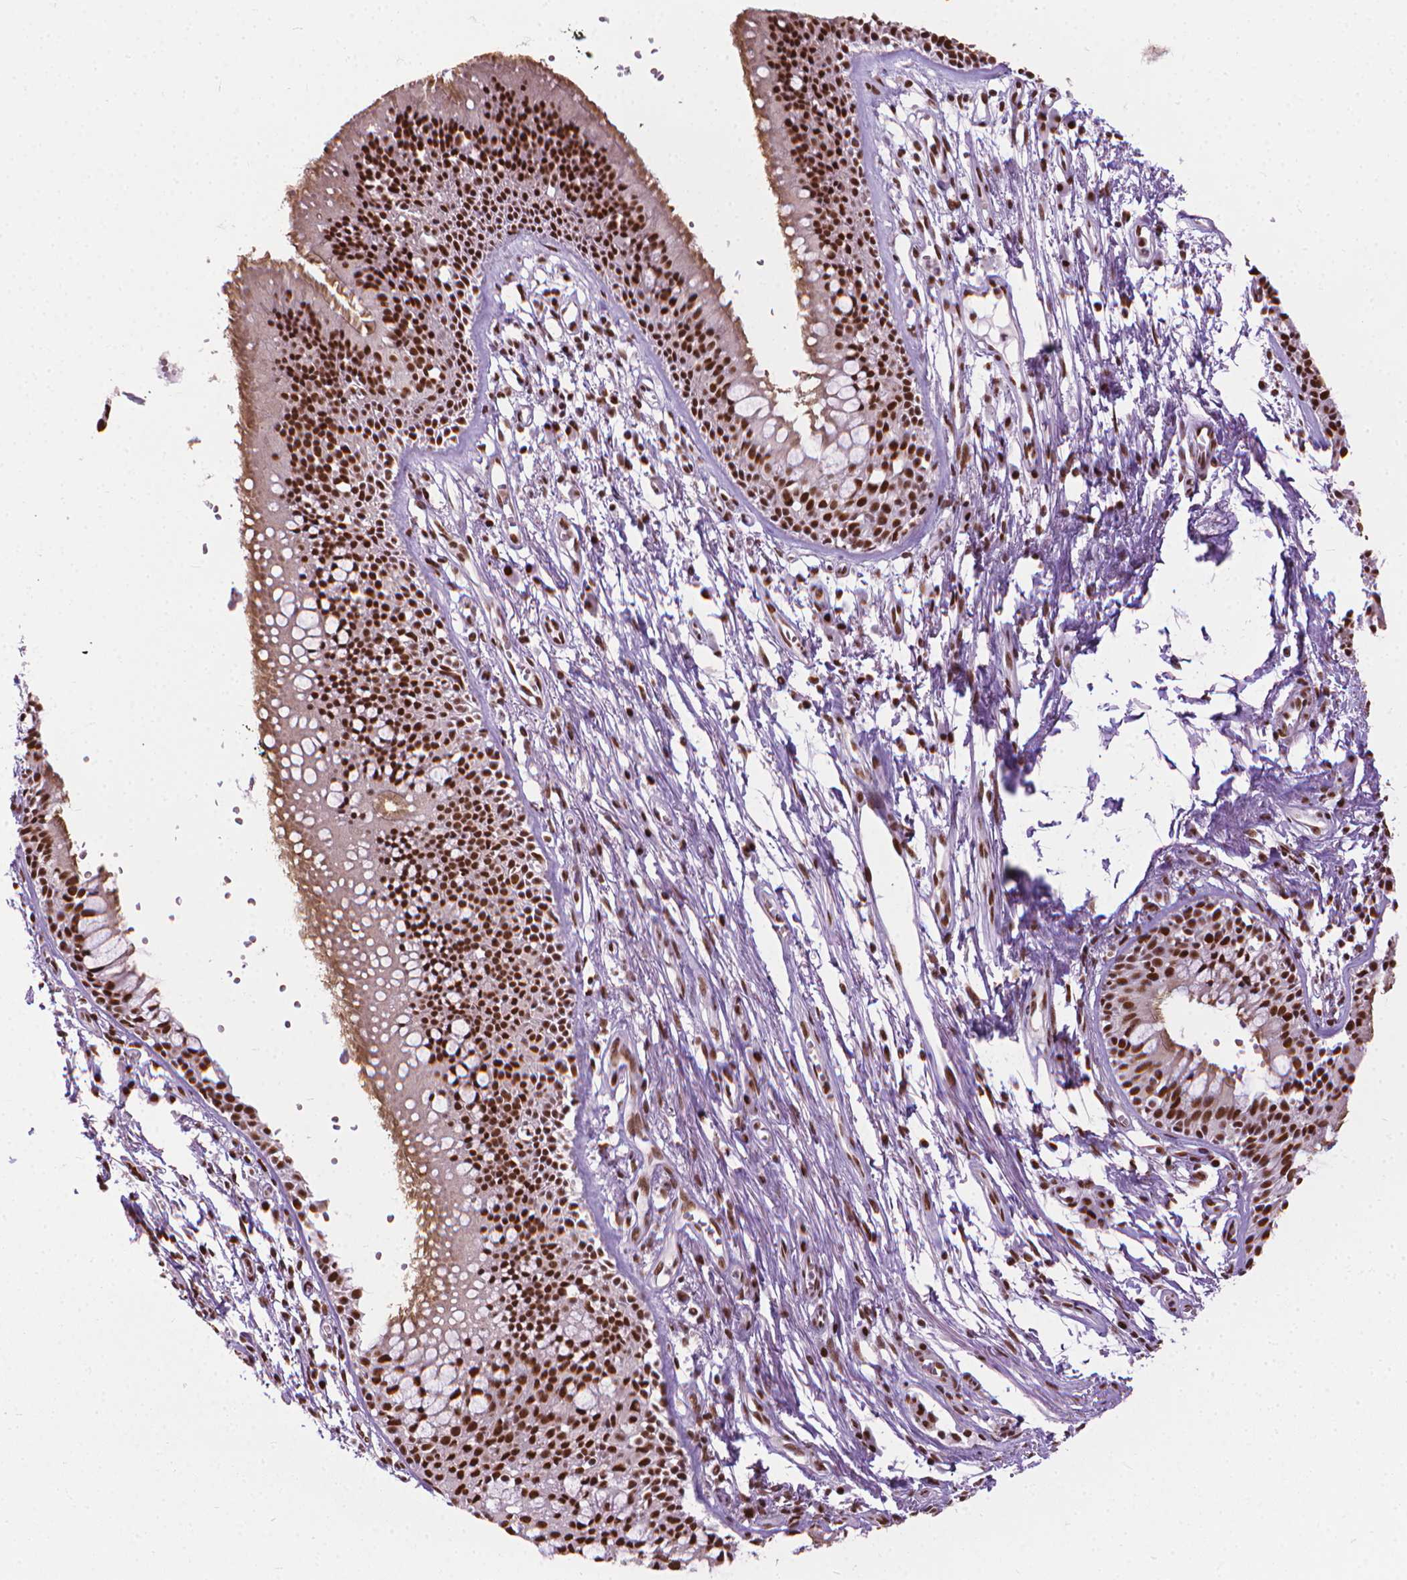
{"staining": {"intensity": "strong", "quantity": ">75%", "location": "nuclear"}, "tissue": "bronchus", "cell_type": "Respiratory epithelial cells", "image_type": "normal", "snomed": [{"axis": "morphology", "description": "Normal tissue, NOS"}, {"axis": "morphology", "description": "Squamous cell carcinoma, NOS"}, {"axis": "topography", "description": "Cartilage tissue"}, {"axis": "topography", "description": "Bronchus"}, {"axis": "topography", "description": "Lung"}], "caption": "Strong nuclear protein positivity is appreciated in approximately >75% of respiratory epithelial cells in bronchus. (Stains: DAB in brown, nuclei in blue, Microscopy: brightfield microscopy at high magnification).", "gene": "AKAP8", "patient": {"sex": "male", "age": 66}}